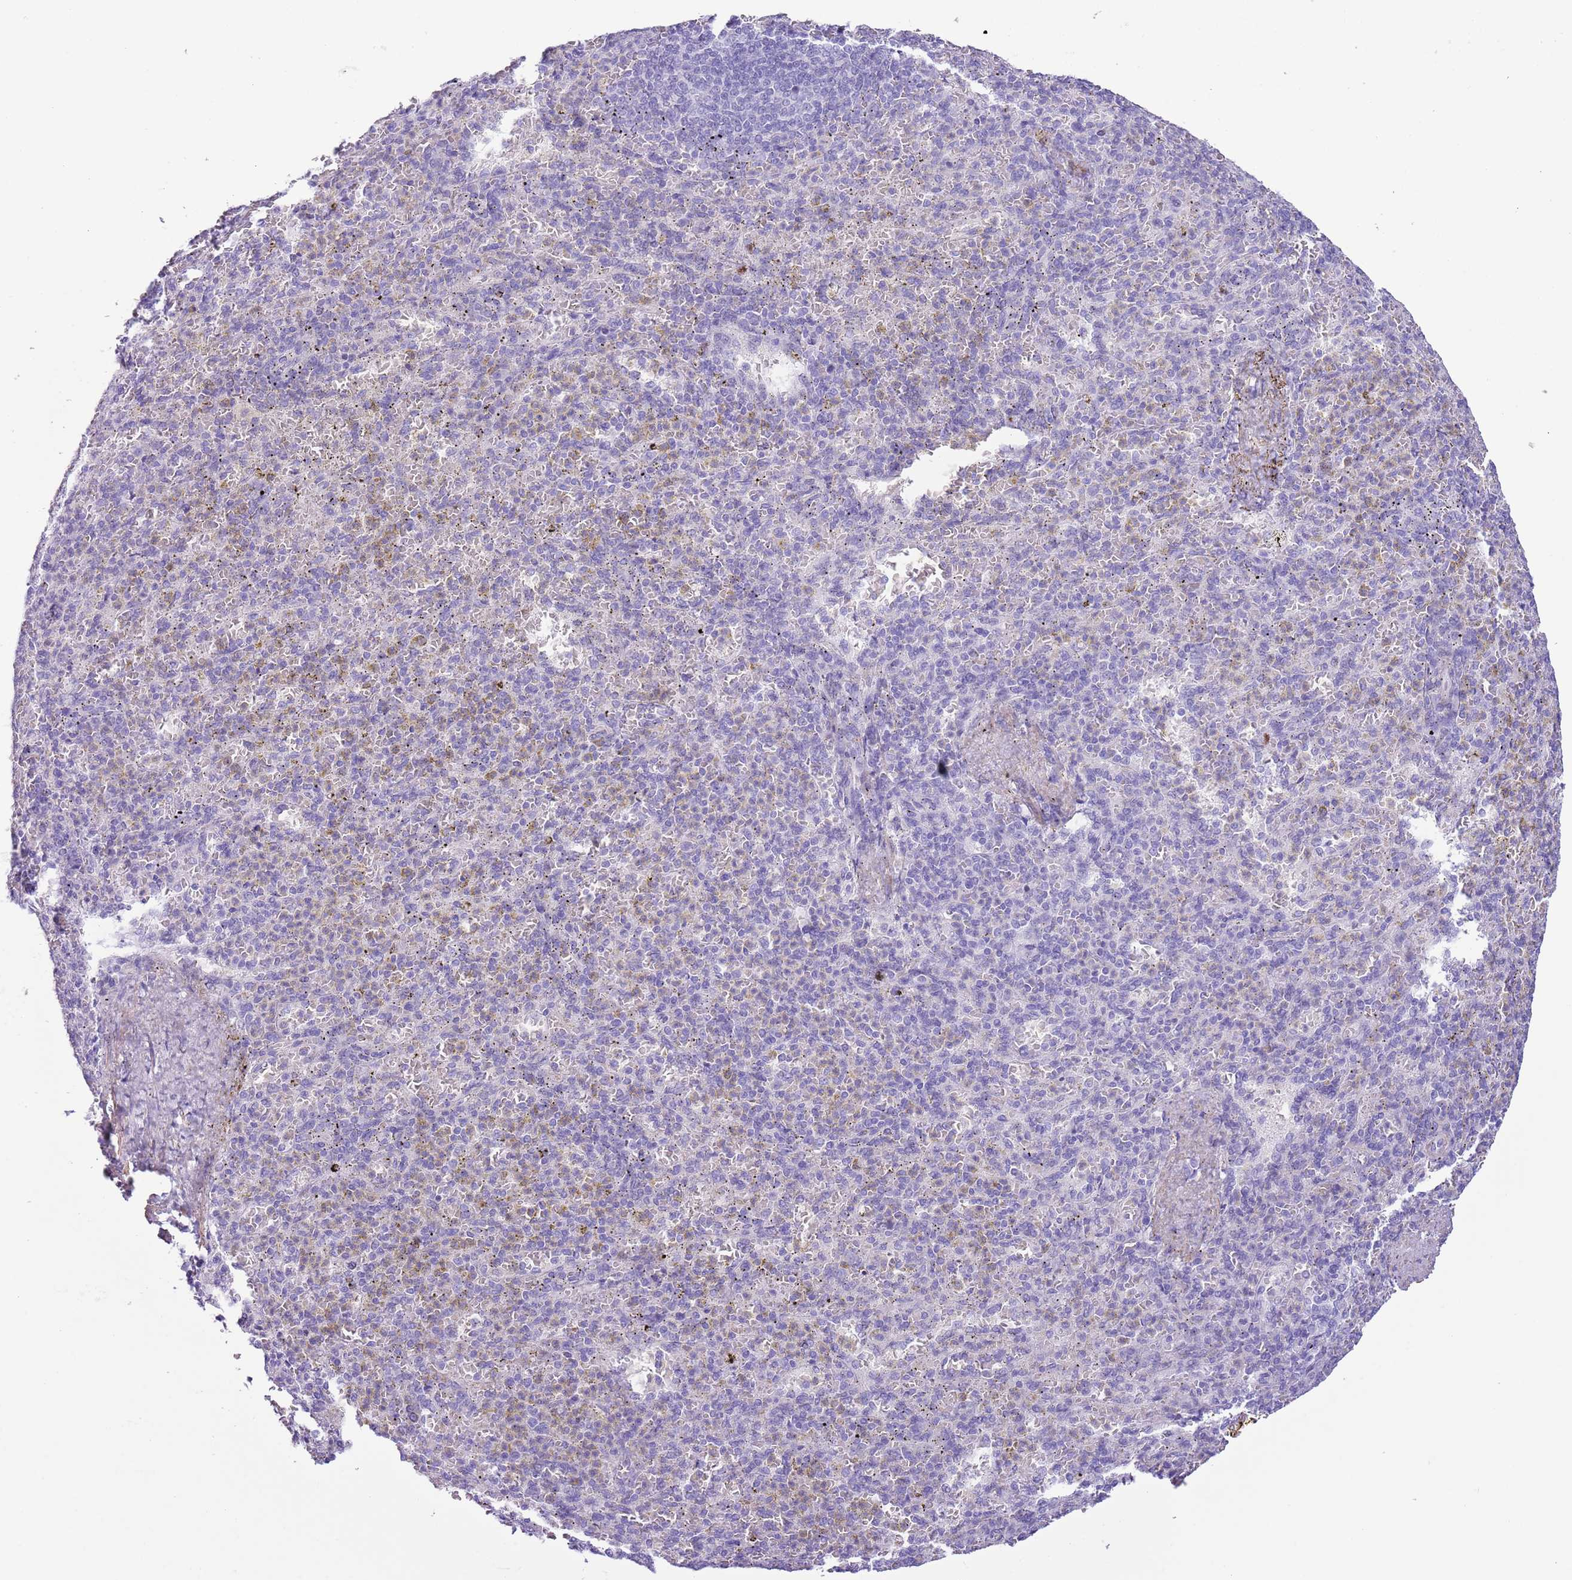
{"staining": {"intensity": "negative", "quantity": "none", "location": "none"}, "tissue": "spleen", "cell_type": "Cells in red pulp", "image_type": "normal", "snomed": [{"axis": "morphology", "description": "Normal tissue, NOS"}, {"axis": "topography", "description": "Spleen"}], "caption": "IHC histopathology image of normal spleen stained for a protein (brown), which reveals no staining in cells in red pulp. The staining was performed using DAB (3,3'-diaminobenzidine) to visualize the protein expression in brown, while the nuclei were stained in blue with hematoxylin (Magnification: 20x).", "gene": "SLC7A14", "patient": {"sex": "female", "age": 74}}